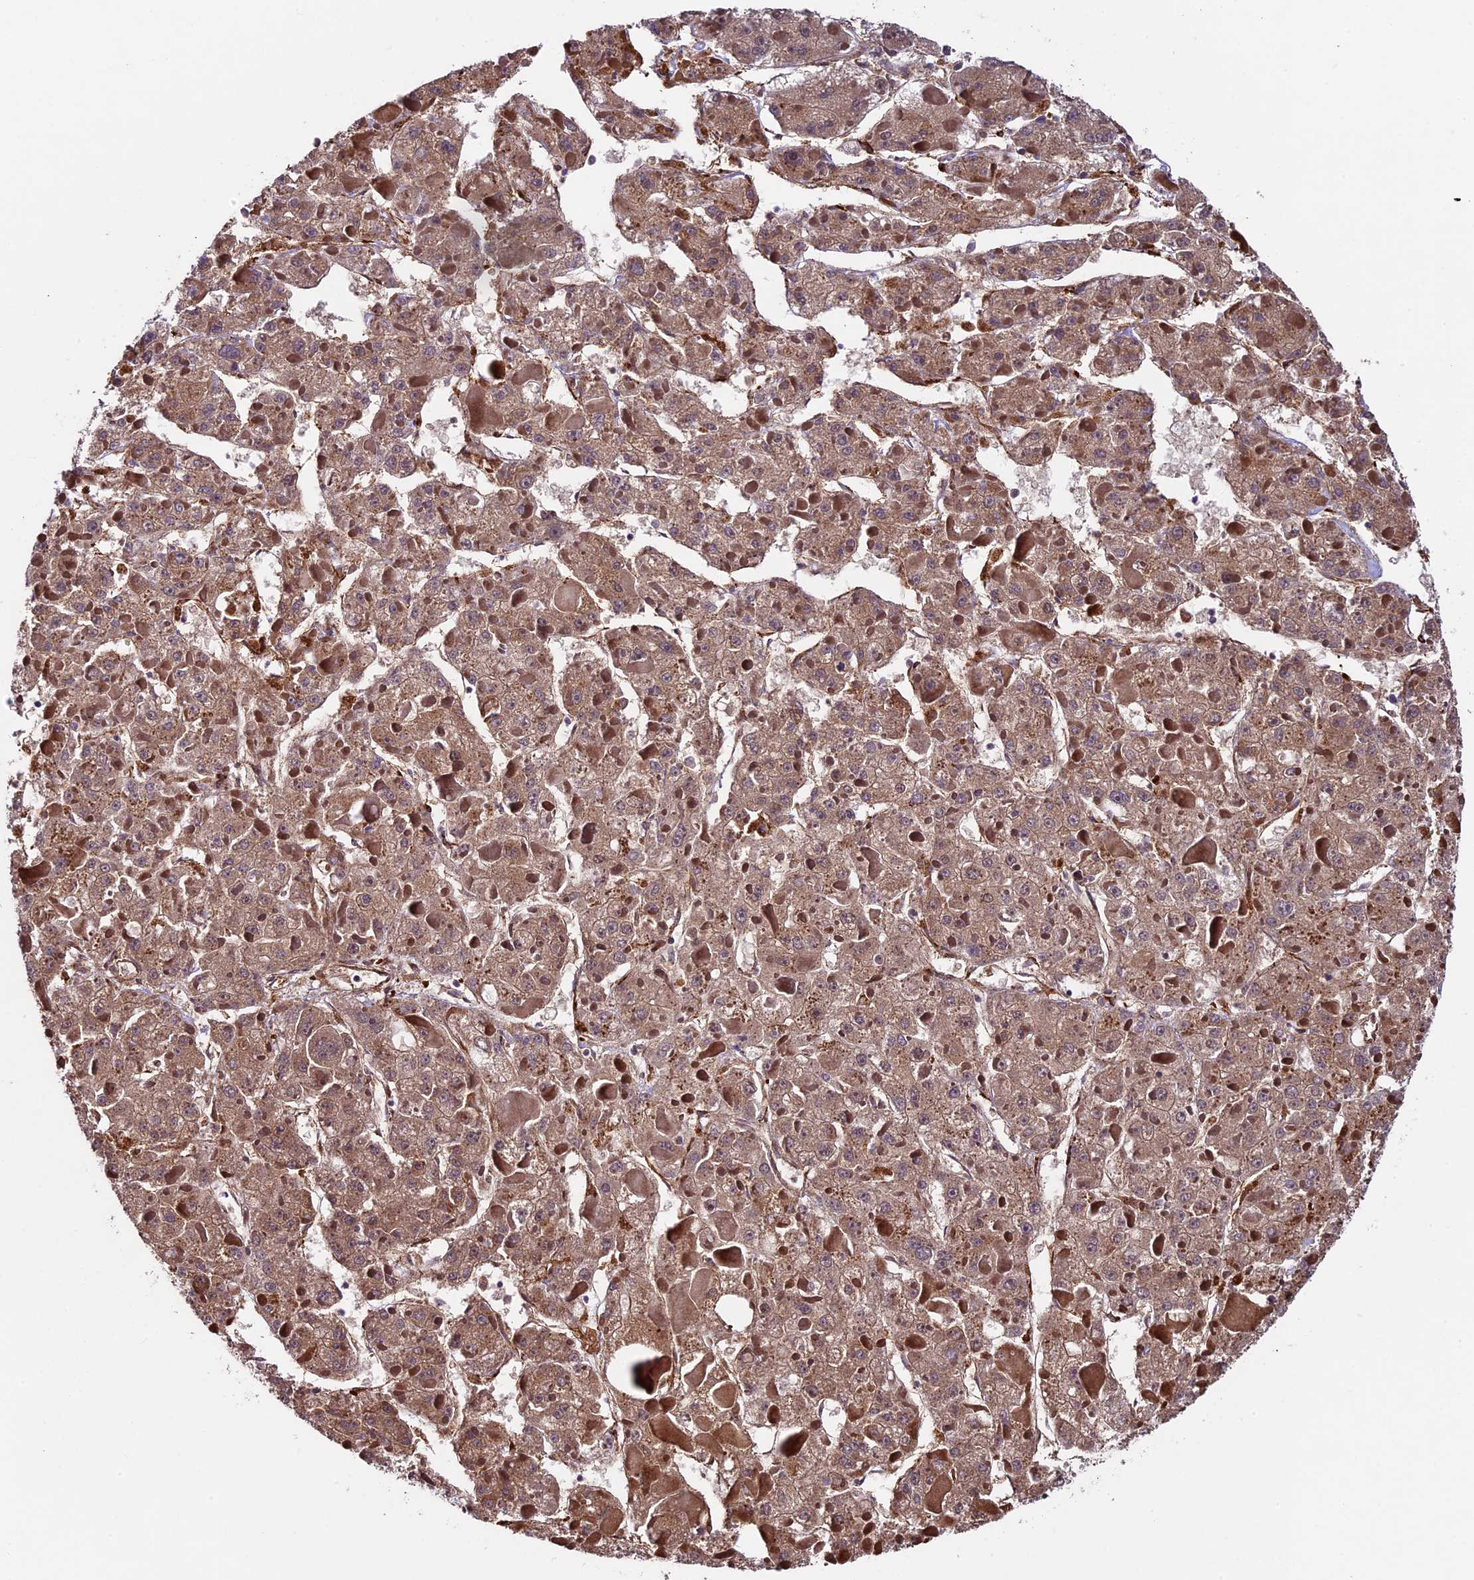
{"staining": {"intensity": "moderate", "quantity": ">75%", "location": "cytoplasmic/membranous"}, "tissue": "liver cancer", "cell_type": "Tumor cells", "image_type": "cancer", "snomed": [{"axis": "morphology", "description": "Carcinoma, Hepatocellular, NOS"}, {"axis": "topography", "description": "Liver"}], "caption": "This image shows immunohistochemistry staining of human liver hepatocellular carcinoma, with medium moderate cytoplasmic/membranous expression in about >75% of tumor cells.", "gene": "LSM7", "patient": {"sex": "female", "age": 73}}